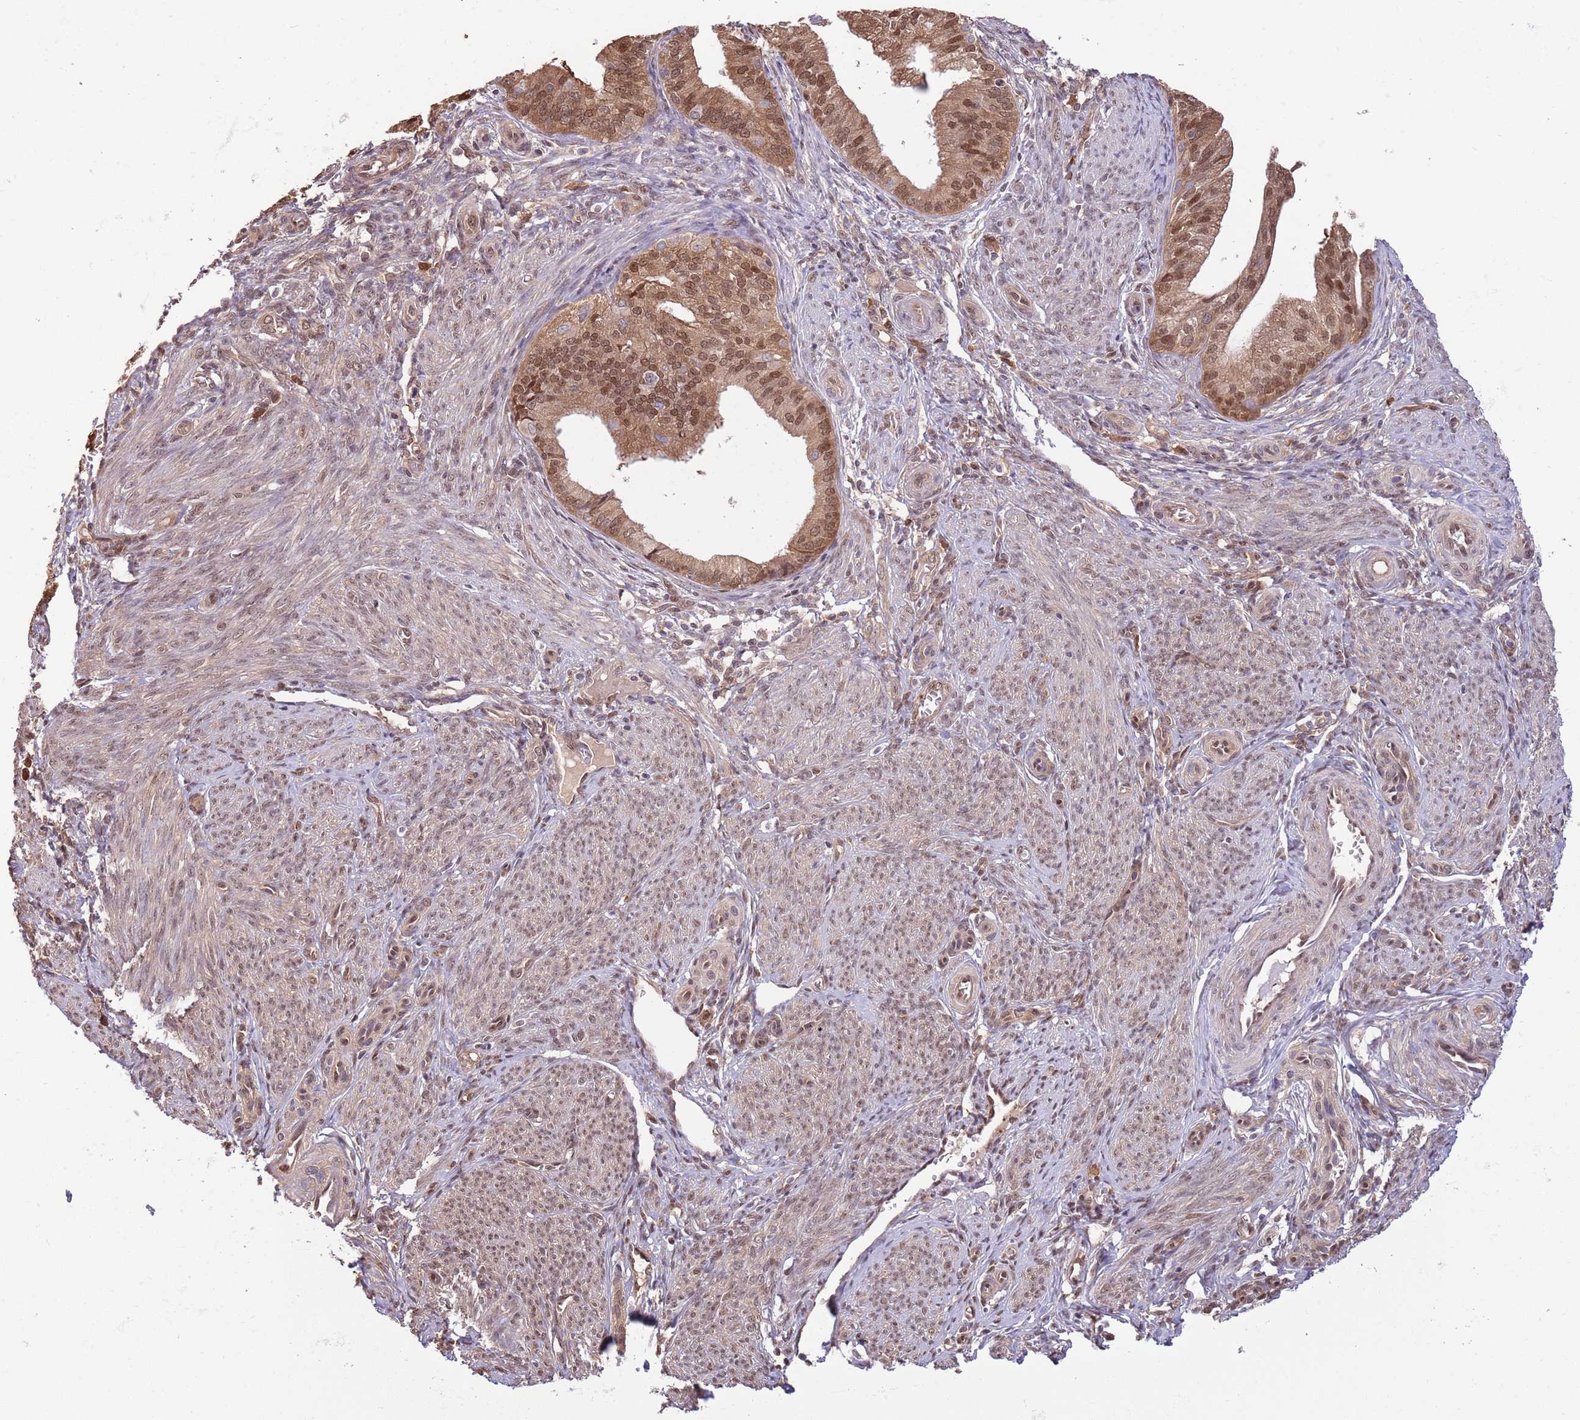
{"staining": {"intensity": "strong", "quantity": ">75%", "location": "cytoplasmic/membranous,nuclear"}, "tissue": "endometrial cancer", "cell_type": "Tumor cells", "image_type": "cancer", "snomed": [{"axis": "morphology", "description": "Adenocarcinoma, NOS"}, {"axis": "topography", "description": "Endometrium"}], "caption": "The photomicrograph reveals staining of endometrial cancer (adenocarcinoma), revealing strong cytoplasmic/membranous and nuclear protein positivity (brown color) within tumor cells.", "gene": "NSFL1C", "patient": {"sex": "female", "age": 50}}